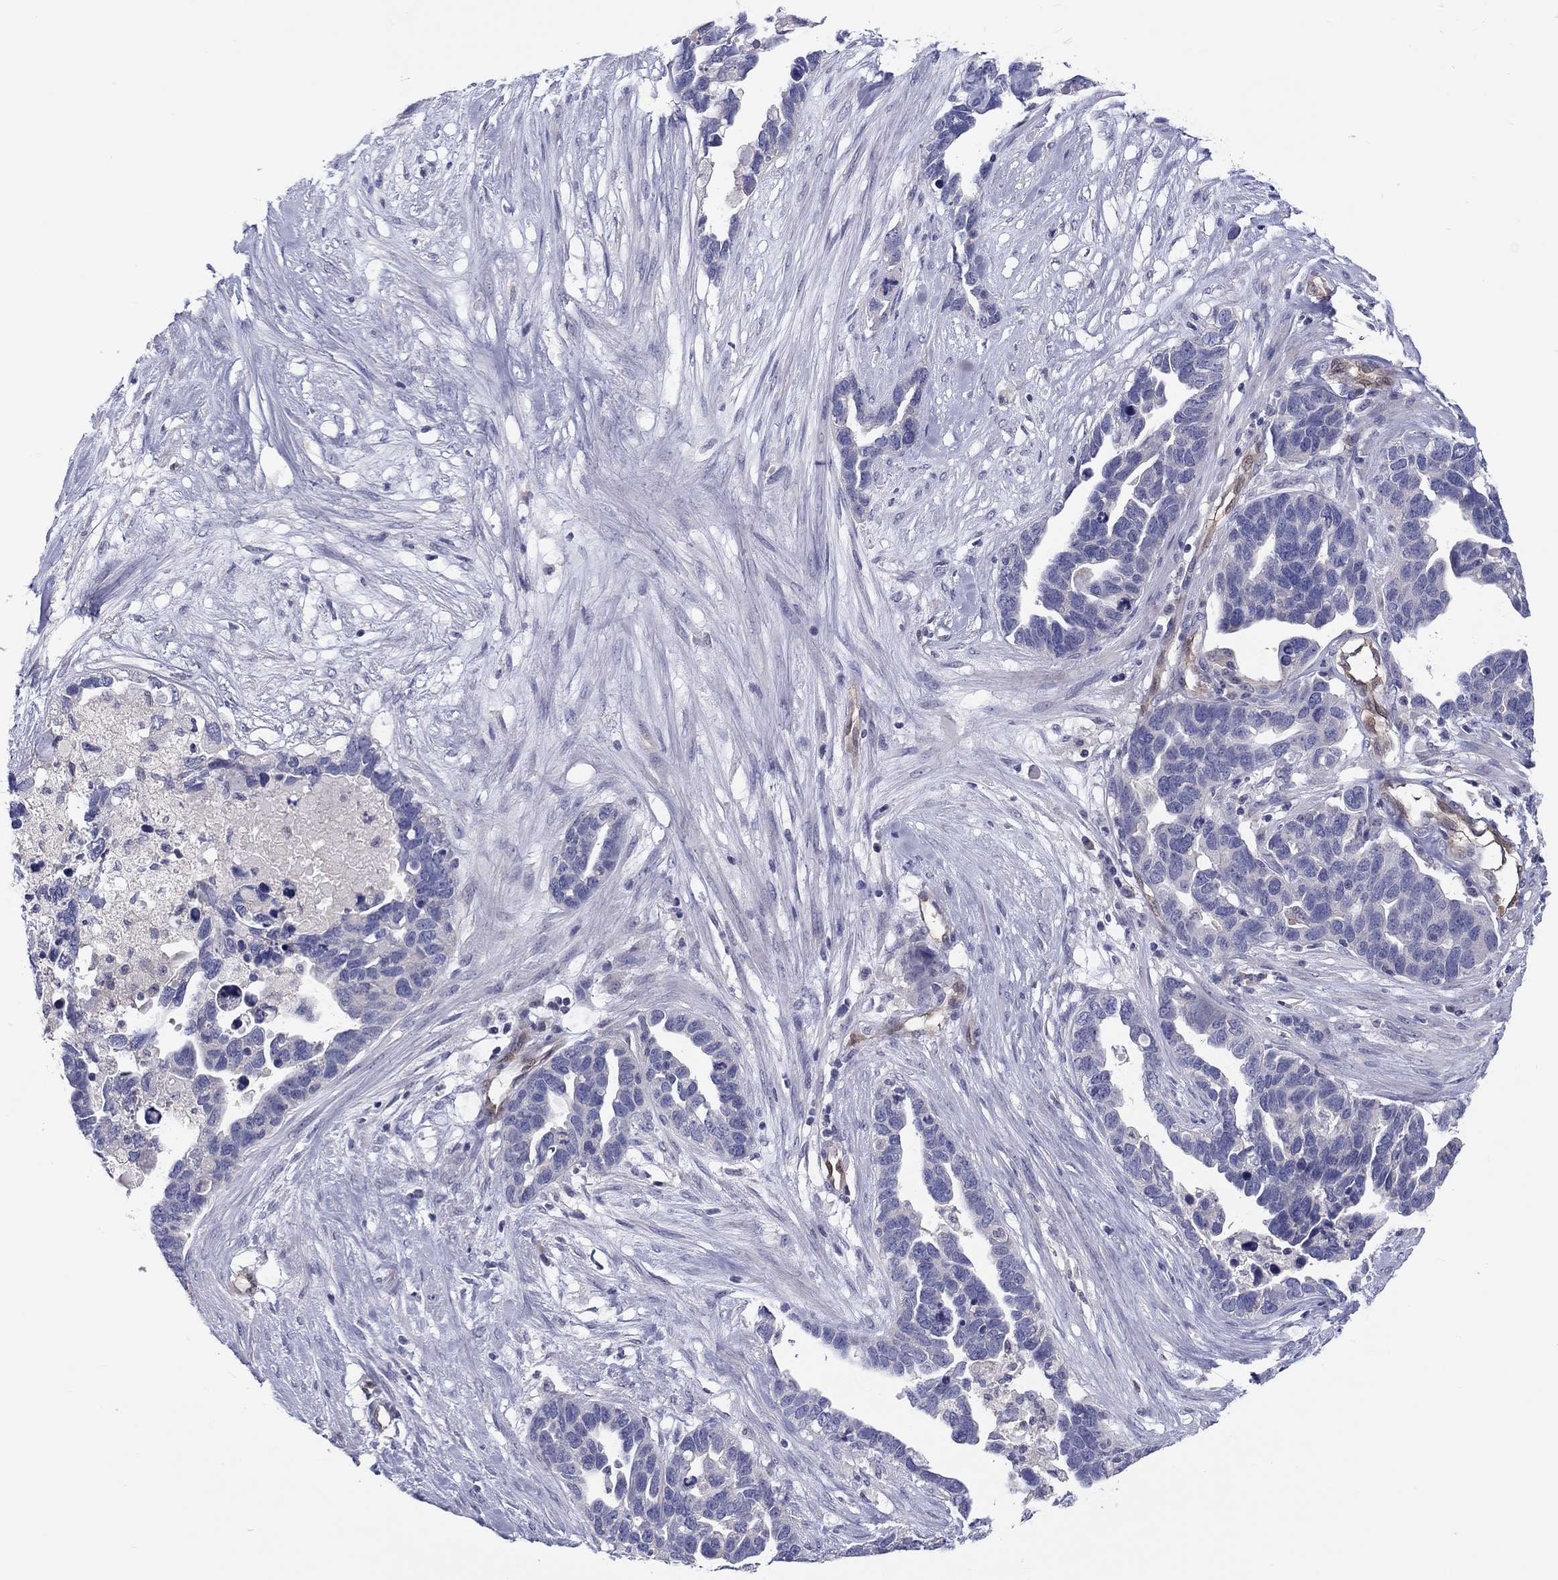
{"staining": {"intensity": "negative", "quantity": "none", "location": "none"}, "tissue": "ovarian cancer", "cell_type": "Tumor cells", "image_type": "cancer", "snomed": [{"axis": "morphology", "description": "Cystadenocarcinoma, serous, NOS"}, {"axis": "topography", "description": "Ovary"}], "caption": "This is an IHC photomicrograph of ovarian cancer (serous cystadenocarcinoma). There is no expression in tumor cells.", "gene": "ABCG4", "patient": {"sex": "female", "age": 54}}